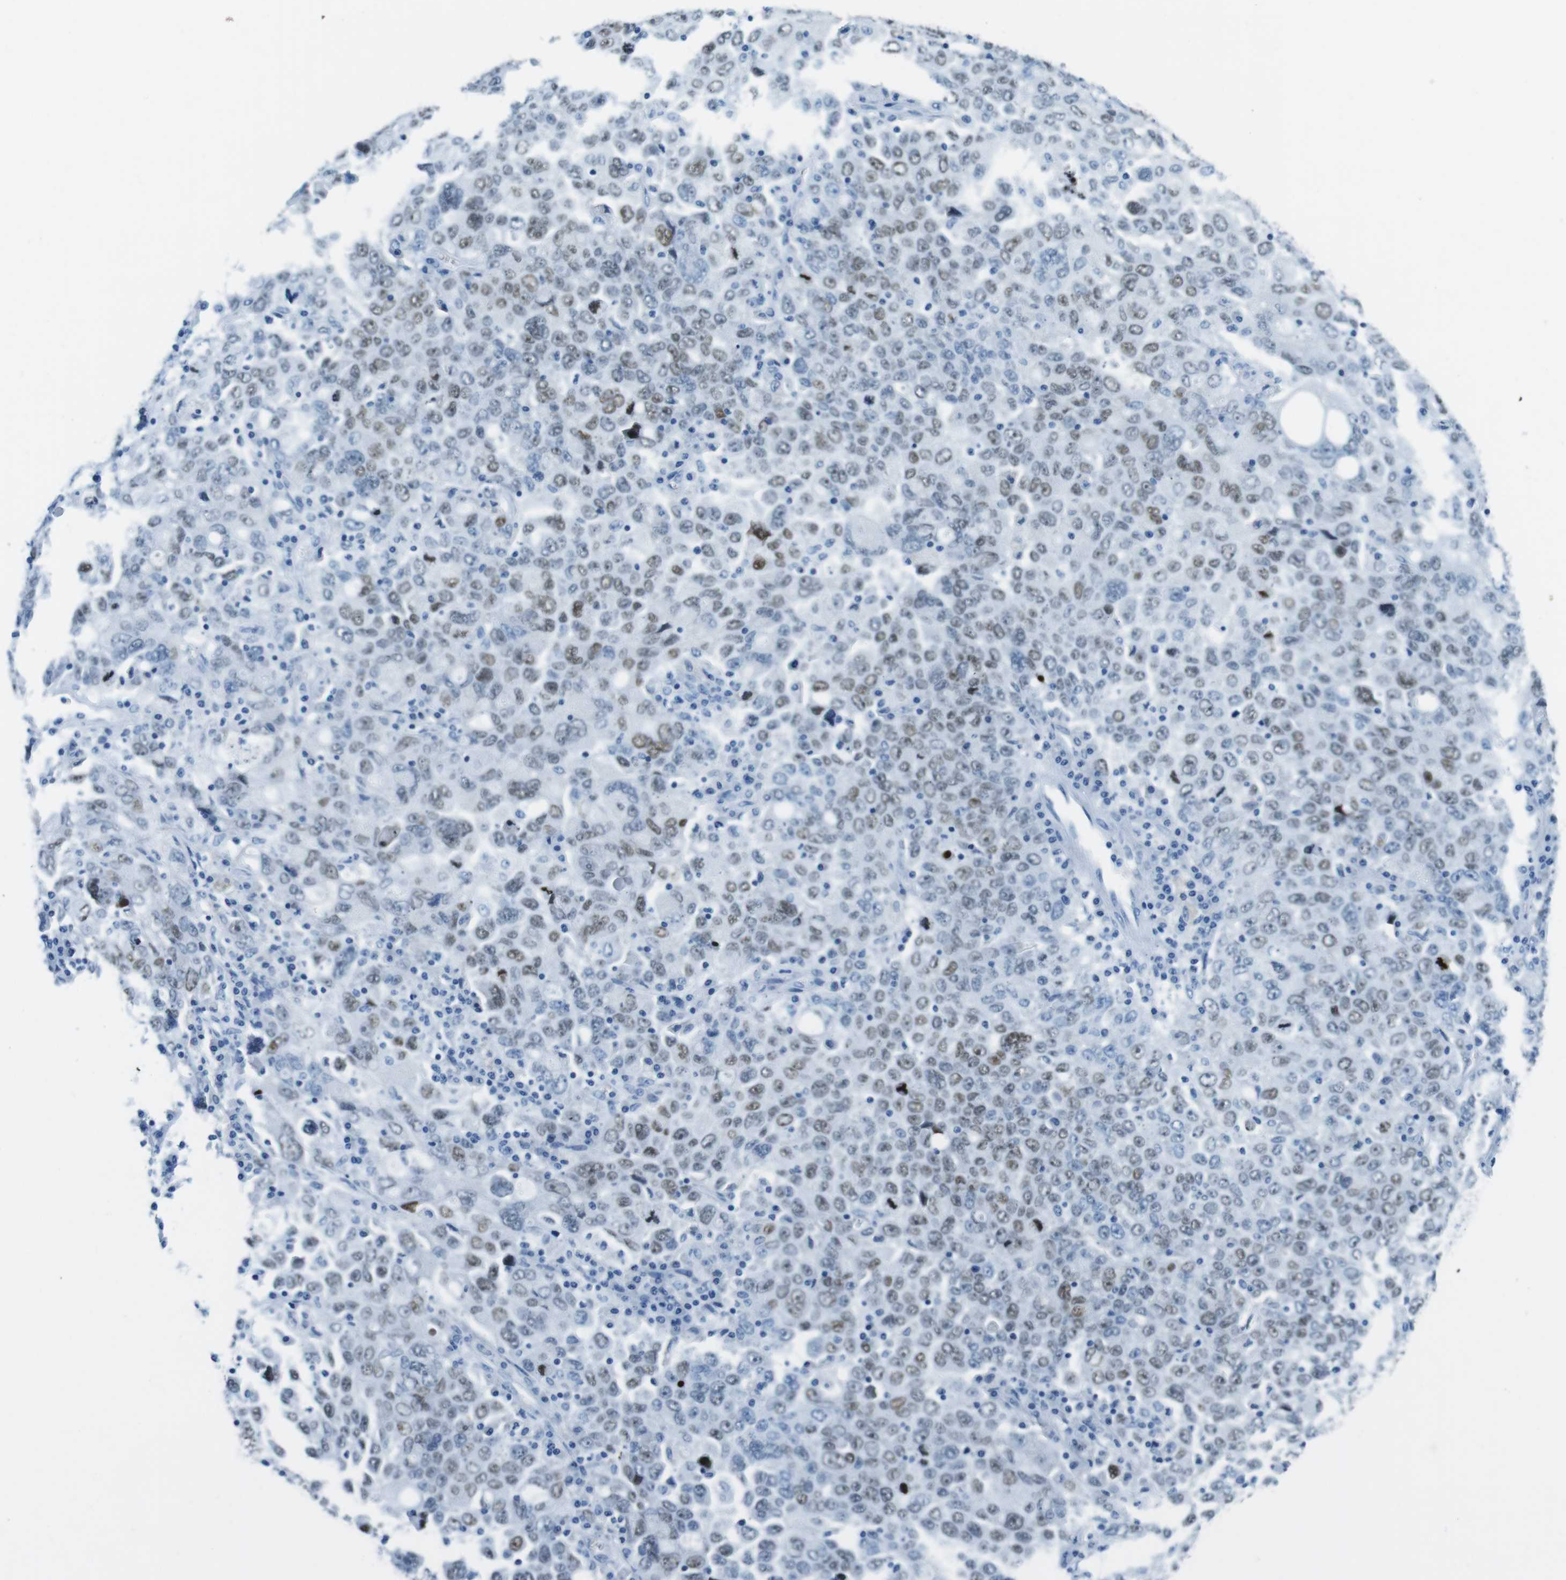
{"staining": {"intensity": "weak", "quantity": "25%-75%", "location": "nuclear"}, "tissue": "ovarian cancer", "cell_type": "Tumor cells", "image_type": "cancer", "snomed": [{"axis": "morphology", "description": "Carcinoma, endometroid"}, {"axis": "topography", "description": "Ovary"}], "caption": "This is an image of immunohistochemistry staining of endometroid carcinoma (ovarian), which shows weak positivity in the nuclear of tumor cells.", "gene": "TFAP2C", "patient": {"sex": "female", "age": 62}}